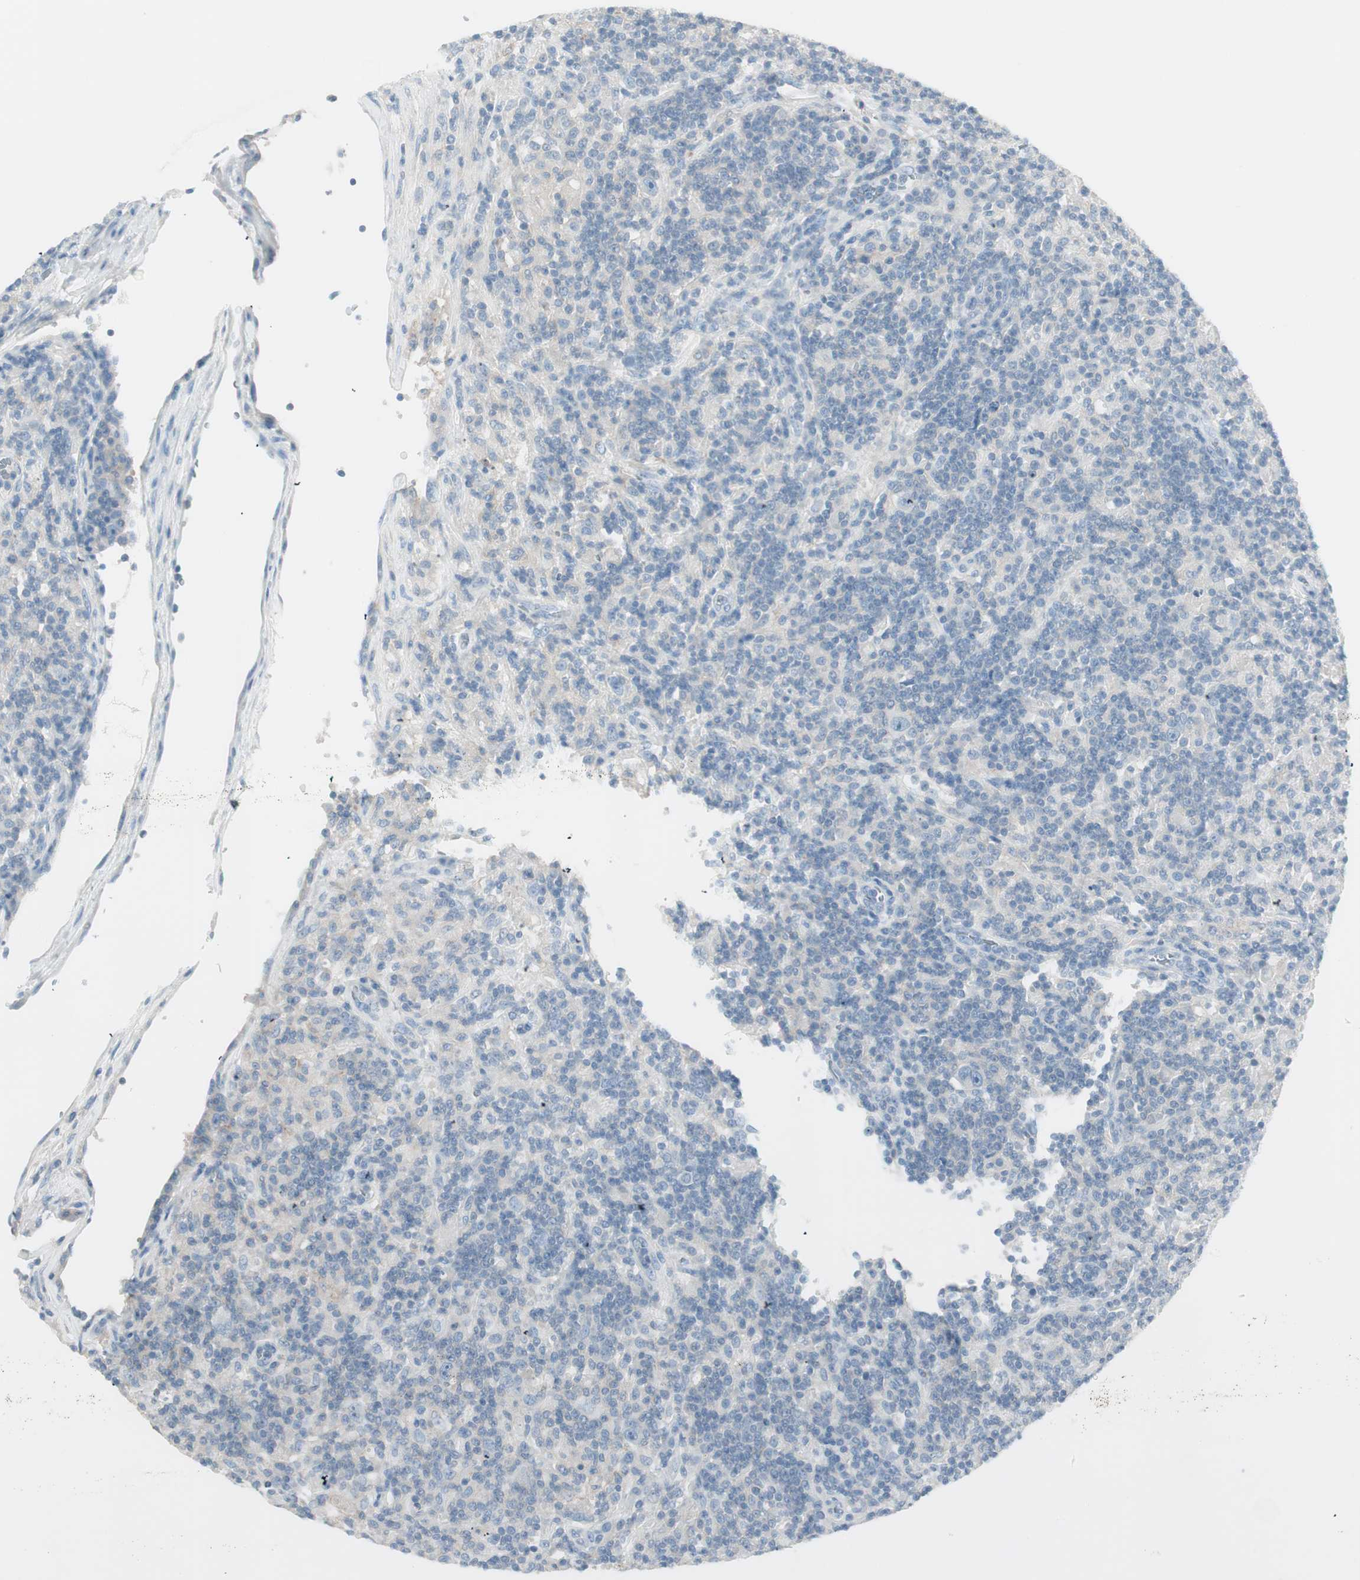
{"staining": {"intensity": "weak", "quantity": "25%-75%", "location": "cytoplasmic/membranous"}, "tissue": "lymphoma", "cell_type": "Tumor cells", "image_type": "cancer", "snomed": [{"axis": "morphology", "description": "Hodgkin's disease, NOS"}, {"axis": "topography", "description": "Lymph node"}], "caption": "High-power microscopy captured an immunohistochemistry micrograph of lymphoma, revealing weak cytoplasmic/membranous positivity in about 25%-75% of tumor cells.", "gene": "ITLN2", "patient": {"sex": "male", "age": 70}}